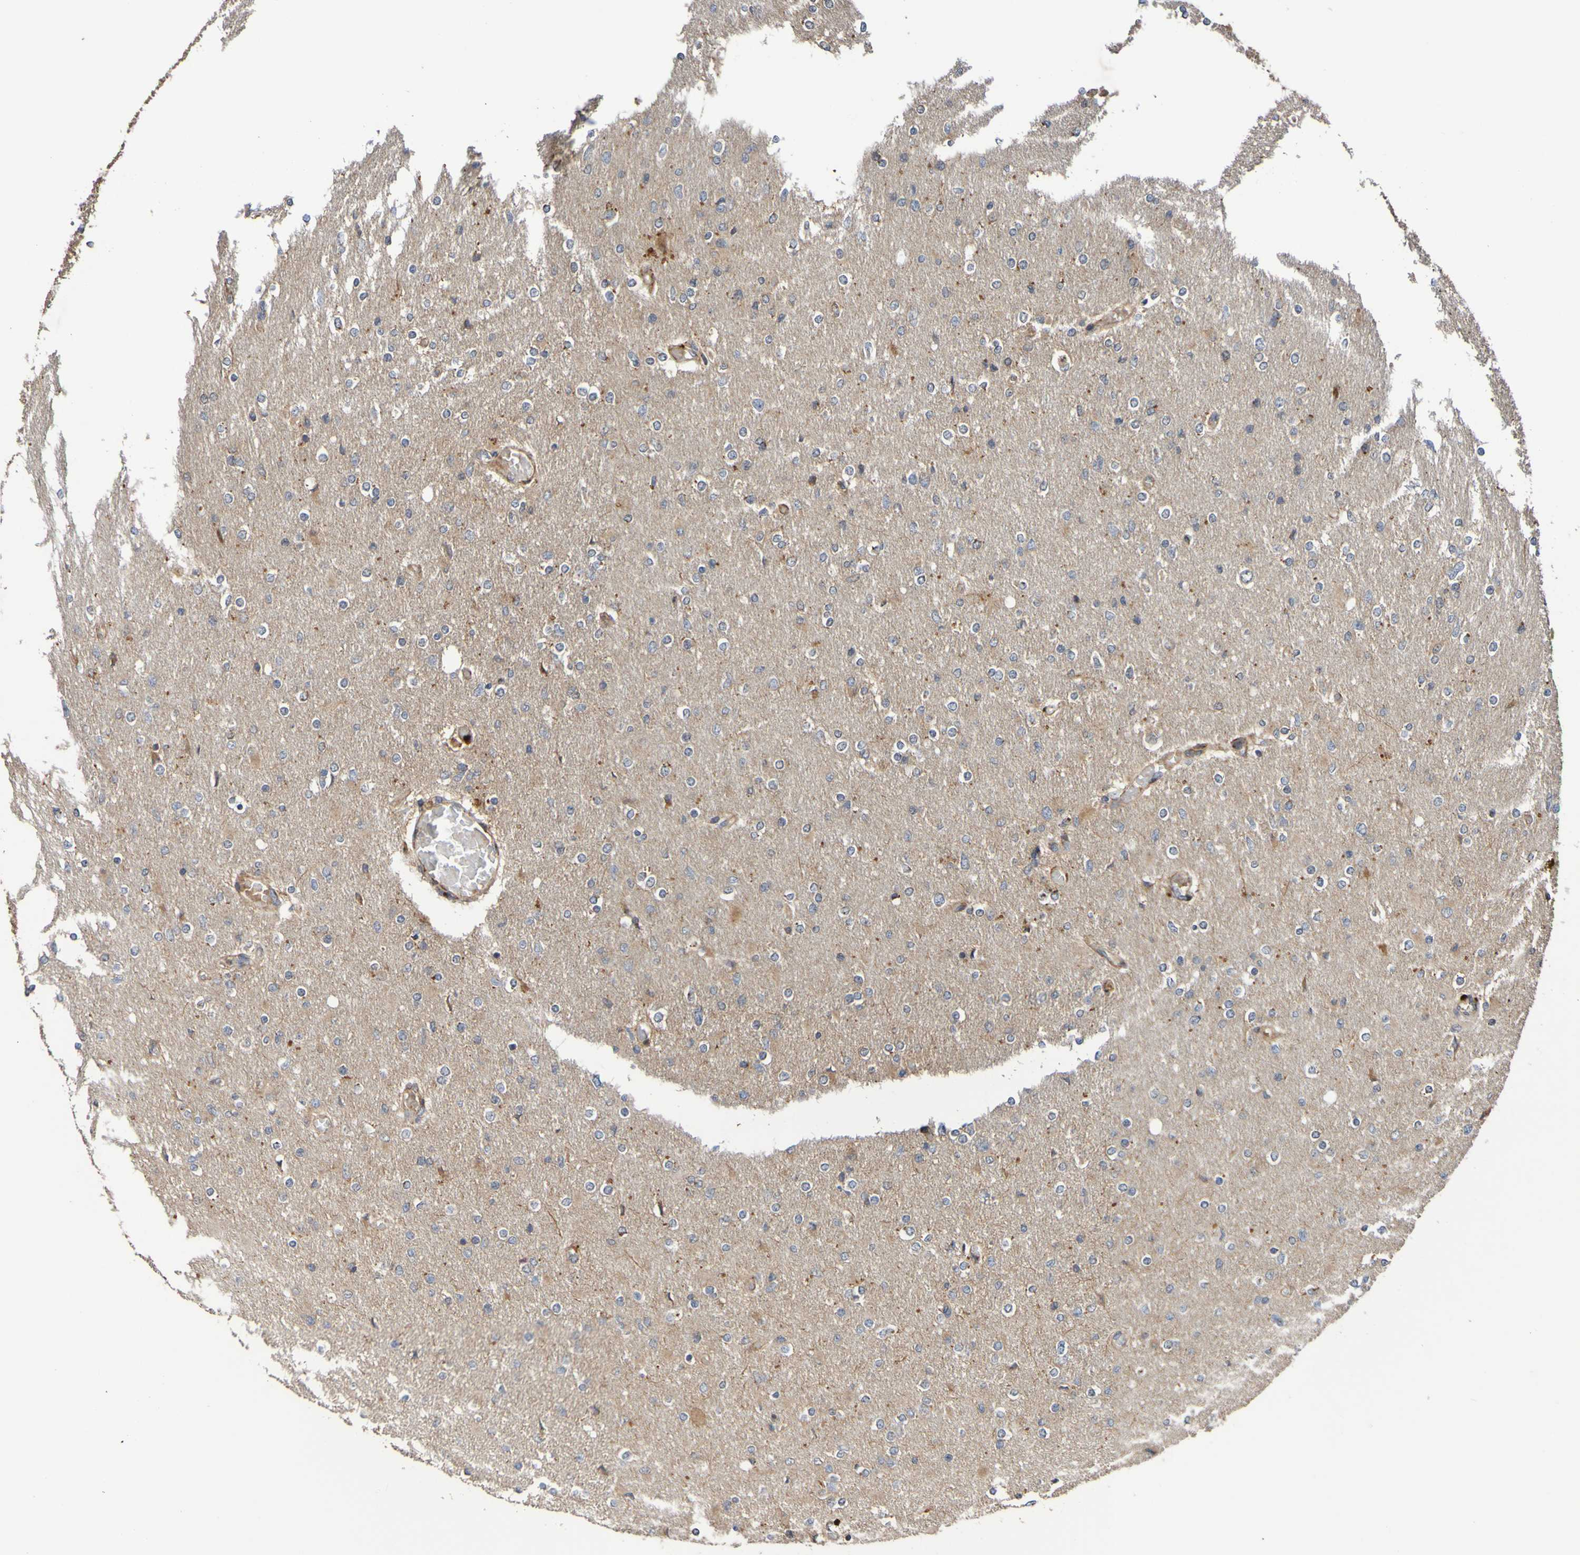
{"staining": {"intensity": "moderate", "quantity": "25%-75%", "location": "cytoplasmic/membranous"}, "tissue": "glioma", "cell_type": "Tumor cells", "image_type": "cancer", "snomed": [{"axis": "morphology", "description": "Glioma, malignant, High grade"}, {"axis": "topography", "description": "Cerebral cortex"}], "caption": "Immunohistochemical staining of human glioma reveals medium levels of moderate cytoplasmic/membranous protein expression in approximately 25%-75% of tumor cells.", "gene": "UCN", "patient": {"sex": "female", "age": 36}}